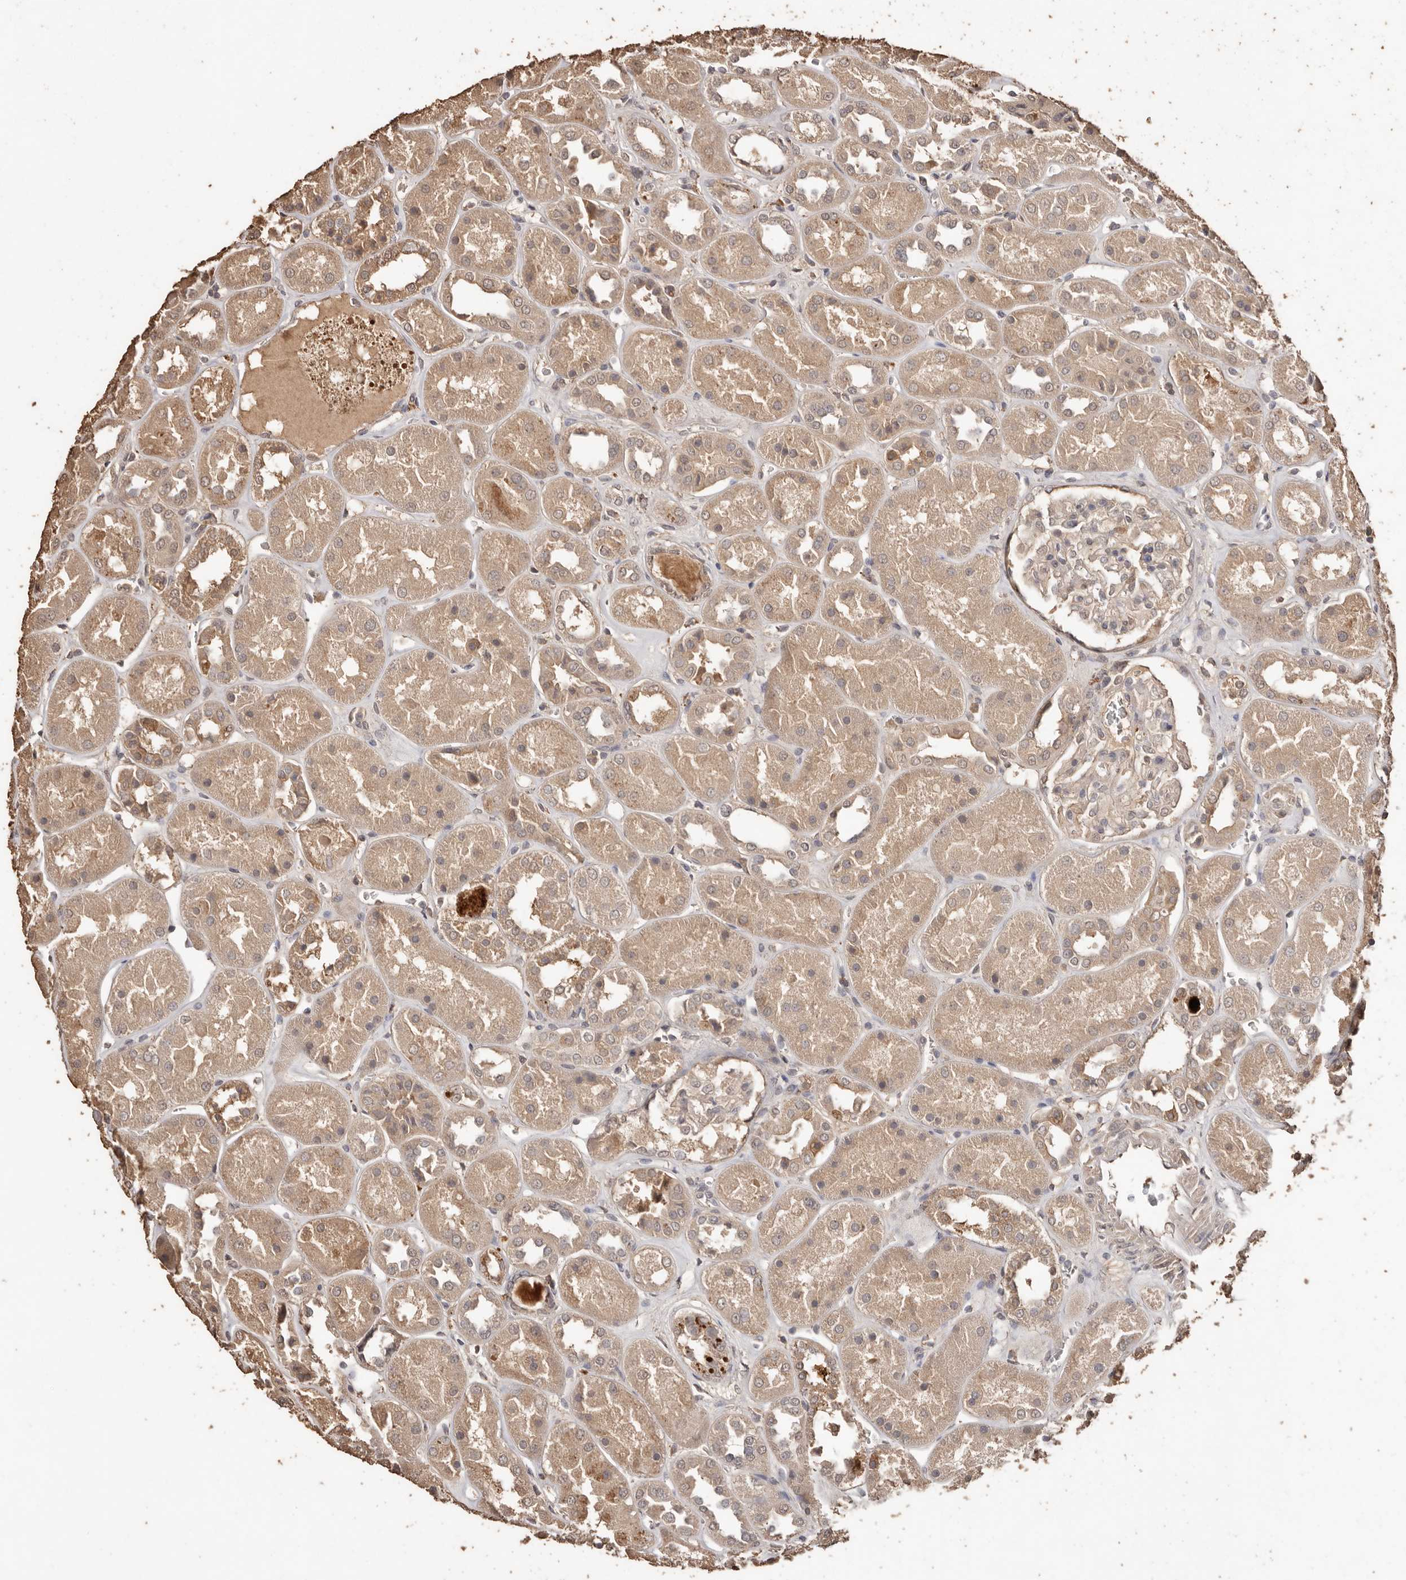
{"staining": {"intensity": "moderate", "quantity": "<25%", "location": "cytoplasmic/membranous"}, "tissue": "kidney", "cell_type": "Cells in glomeruli", "image_type": "normal", "snomed": [{"axis": "morphology", "description": "Normal tissue, NOS"}, {"axis": "topography", "description": "Kidney"}], "caption": "Moderate cytoplasmic/membranous positivity for a protein is seen in about <25% of cells in glomeruli of unremarkable kidney using immunohistochemistry.", "gene": "PKDCC", "patient": {"sex": "male", "age": 70}}